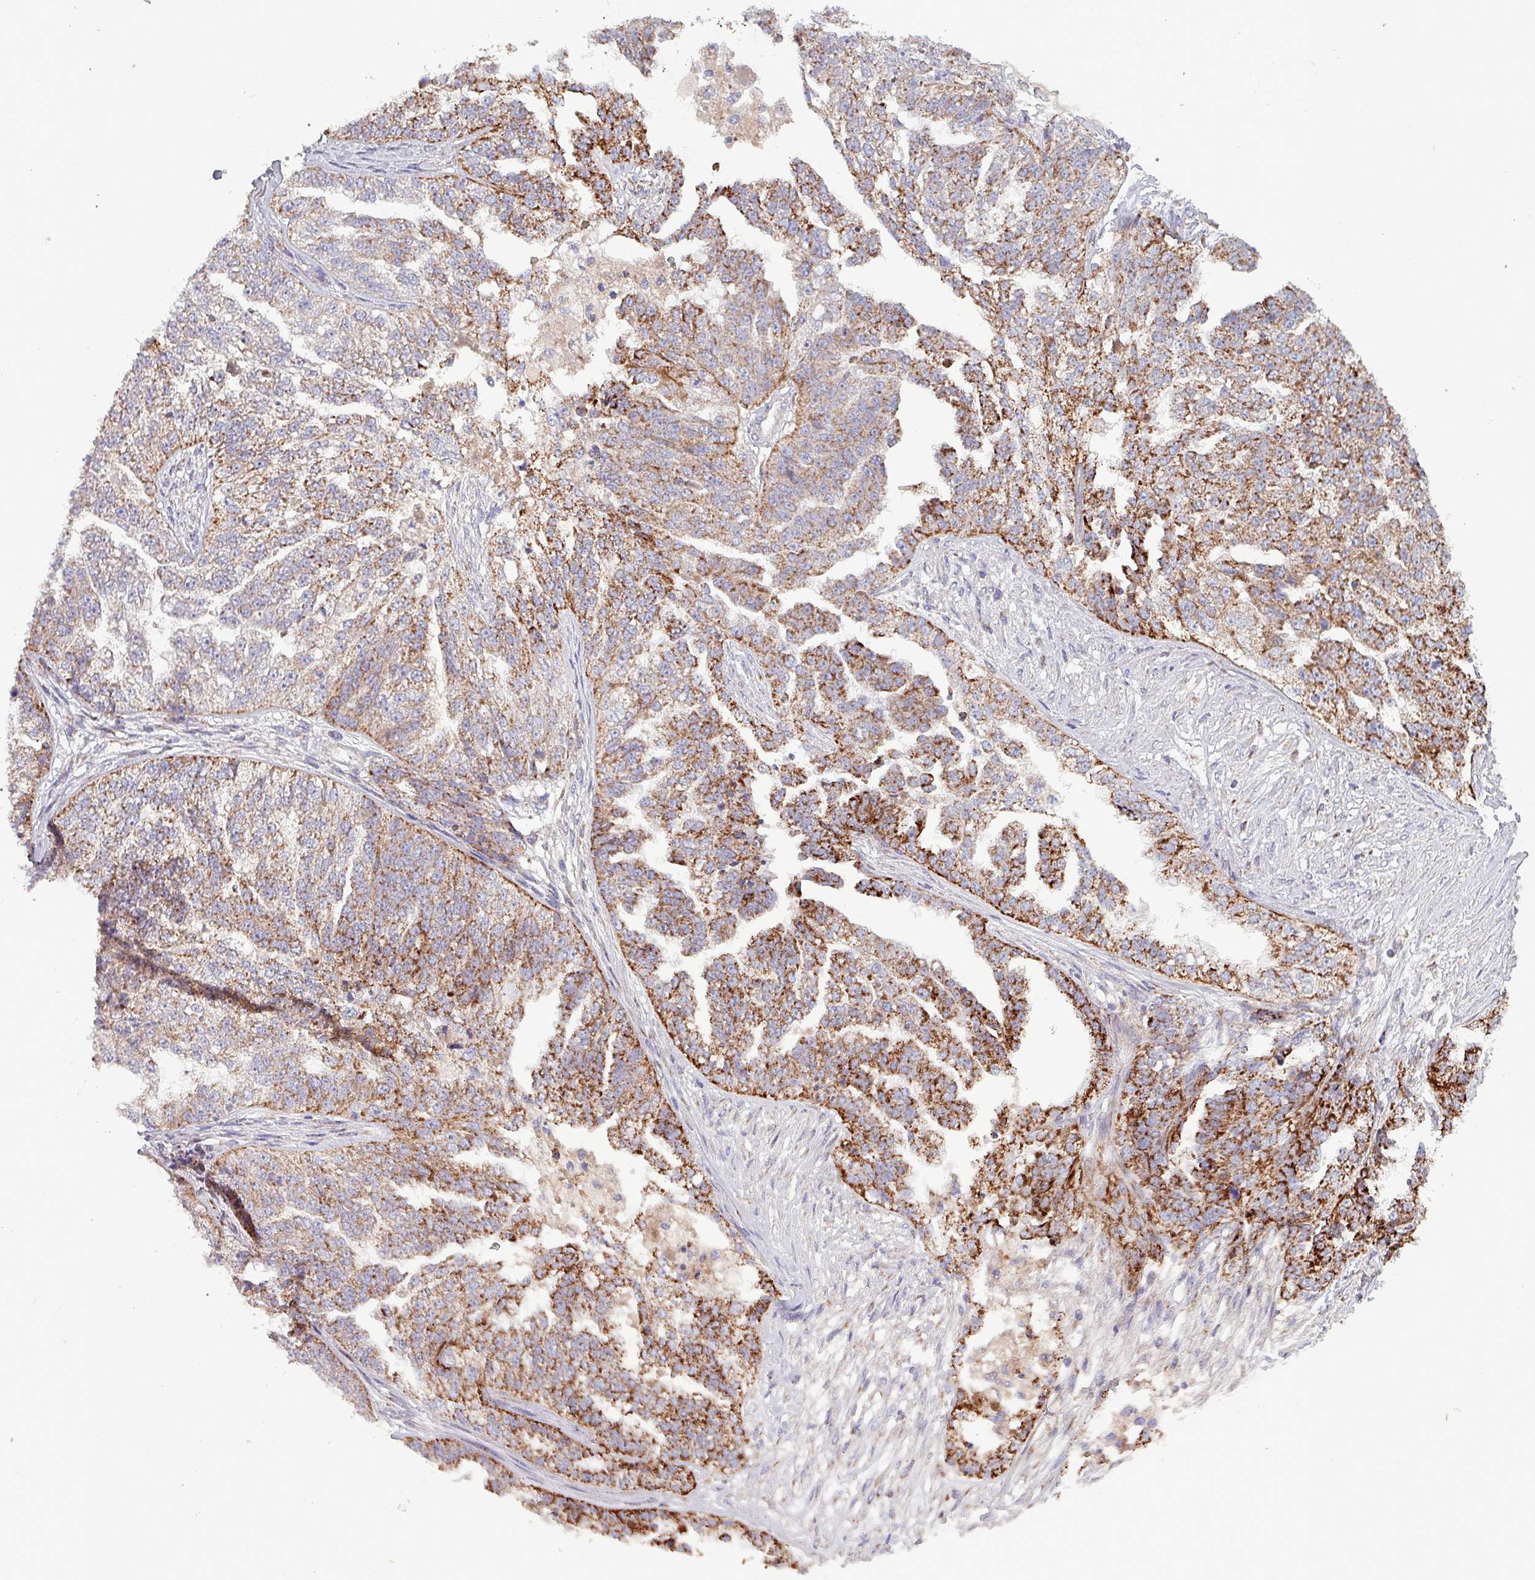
{"staining": {"intensity": "strong", "quantity": ">75%", "location": "cytoplasmic/membranous"}, "tissue": "ovarian cancer", "cell_type": "Tumor cells", "image_type": "cancer", "snomed": [{"axis": "morphology", "description": "Cystadenocarcinoma, serous, NOS"}, {"axis": "topography", "description": "Ovary"}], "caption": "A micrograph of human ovarian cancer (serous cystadenocarcinoma) stained for a protein exhibits strong cytoplasmic/membranous brown staining in tumor cells. Nuclei are stained in blue.", "gene": "ZNF322", "patient": {"sex": "female", "age": 58}}